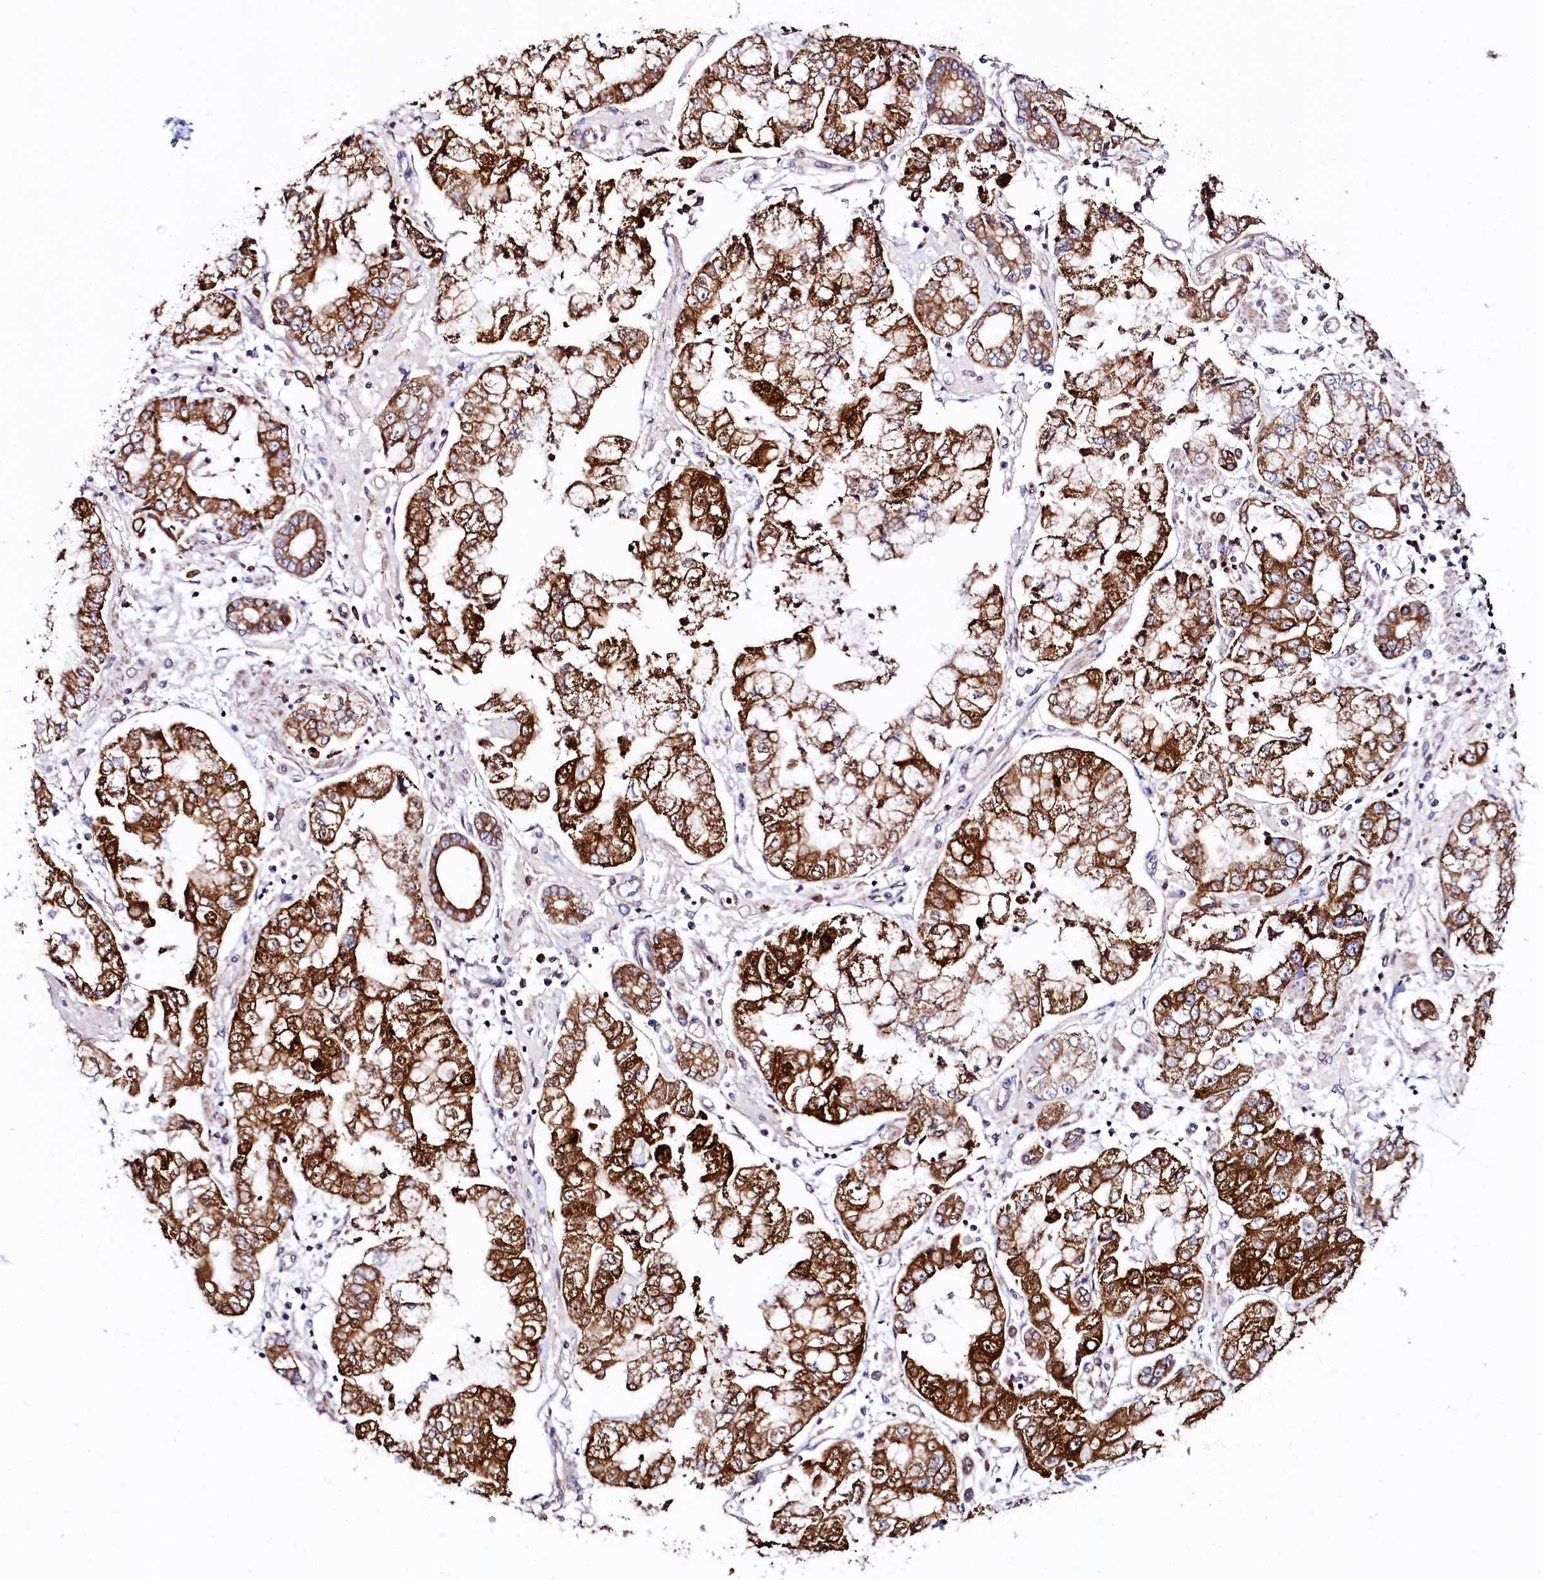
{"staining": {"intensity": "strong", "quantity": ">75%", "location": "cytoplasmic/membranous"}, "tissue": "stomach cancer", "cell_type": "Tumor cells", "image_type": "cancer", "snomed": [{"axis": "morphology", "description": "Adenocarcinoma, NOS"}, {"axis": "topography", "description": "Stomach"}], "caption": "High-magnification brightfield microscopy of stomach cancer (adenocarcinoma) stained with DAB (3,3'-diaminobenzidine) (brown) and counterstained with hematoxylin (blue). tumor cells exhibit strong cytoplasmic/membranous staining is present in about>75% of cells.", "gene": "CLYBL", "patient": {"sex": "male", "age": 76}}